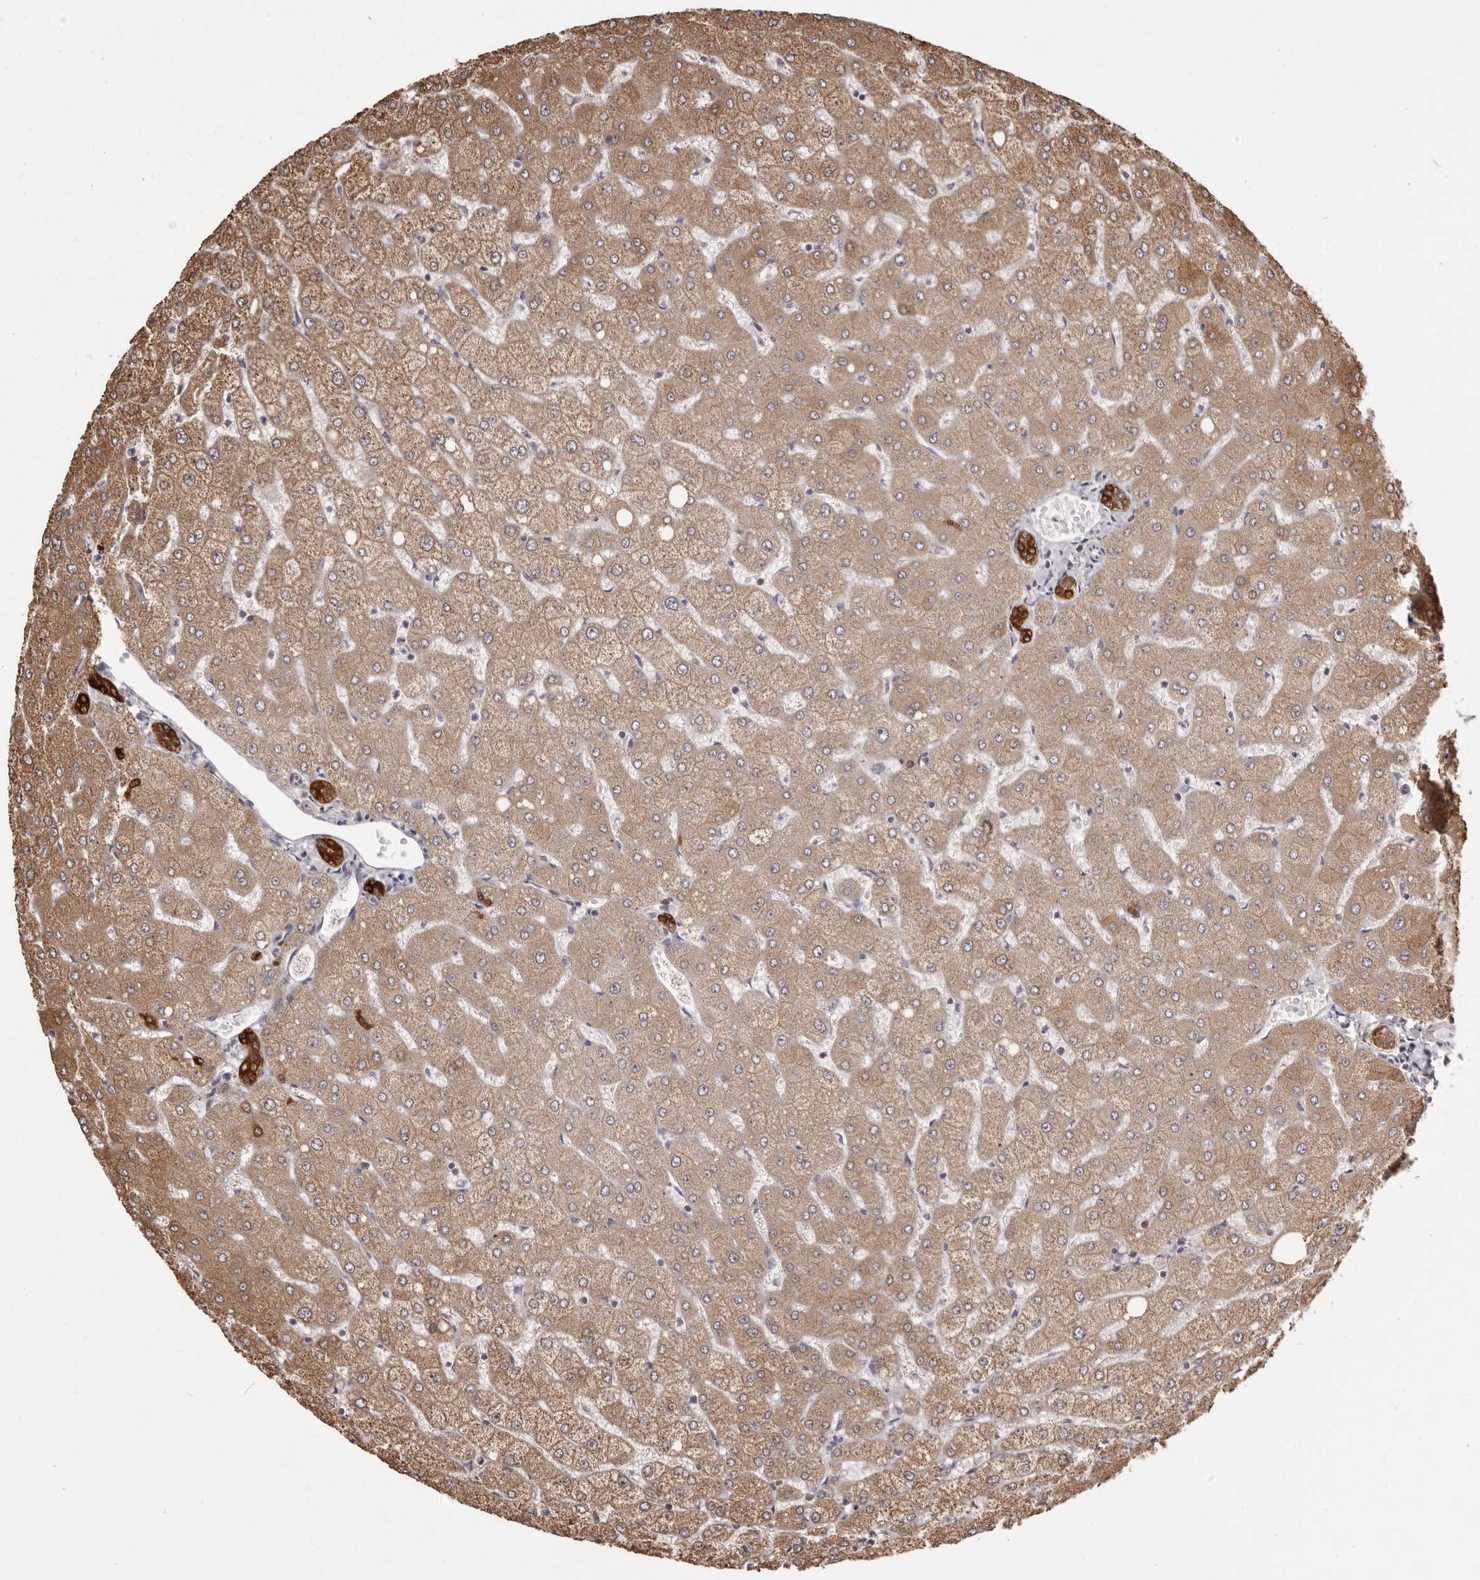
{"staining": {"intensity": "strong", "quantity": ">75%", "location": "cytoplasmic/membranous"}, "tissue": "liver", "cell_type": "Cholangiocytes", "image_type": "normal", "snomed": [{"axis": "morphology", "description": "Normal tissue, NOS"}, {"axis": "topography", "description": "Liver"}], "caption": "Strong cytoplasmic/membranous expression for a protein is seen in about >75% of cholangiocytes of unremarkable liver using immunohistochemistry.", "gene": "GFOD1", "patient": {"sex": "female", "age": 54}}